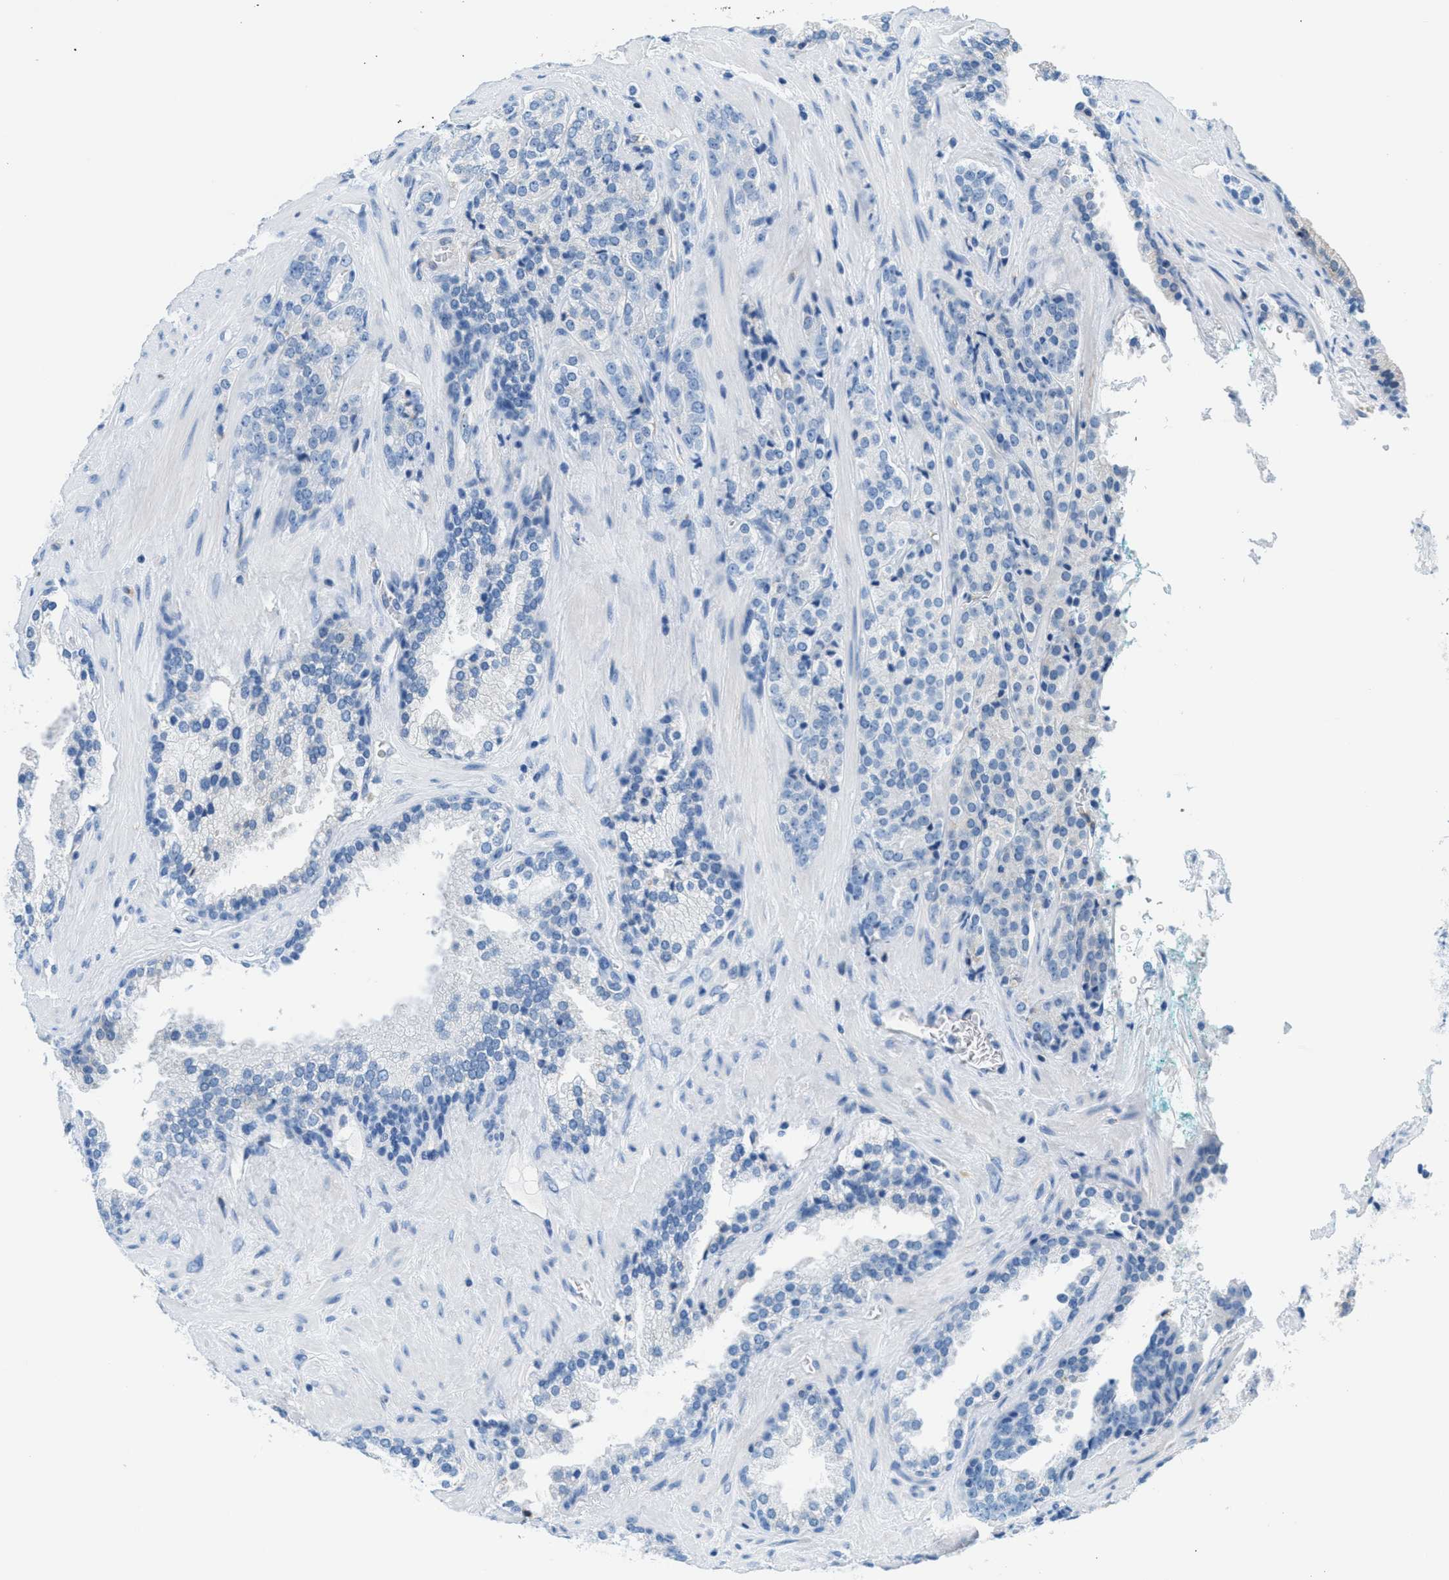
{"staining": {"intensity": "negative", "quantity": "none", "location": "none"}, "tissue": "prostate cancer", "cell_type": "Tumor cells", "image_type": "cancer", "snomed": [{"axis": "morphology", "description": "Adenocarcinoma, High grade"}, {"axis": "topography", "description": "Prostate"}], "caption": "There is no significant expression in tumor cells of high-grade adenocarcinoma (prostate).", "gene": "MAPRE2", "patient": {"sex": "male", "age": 71}}